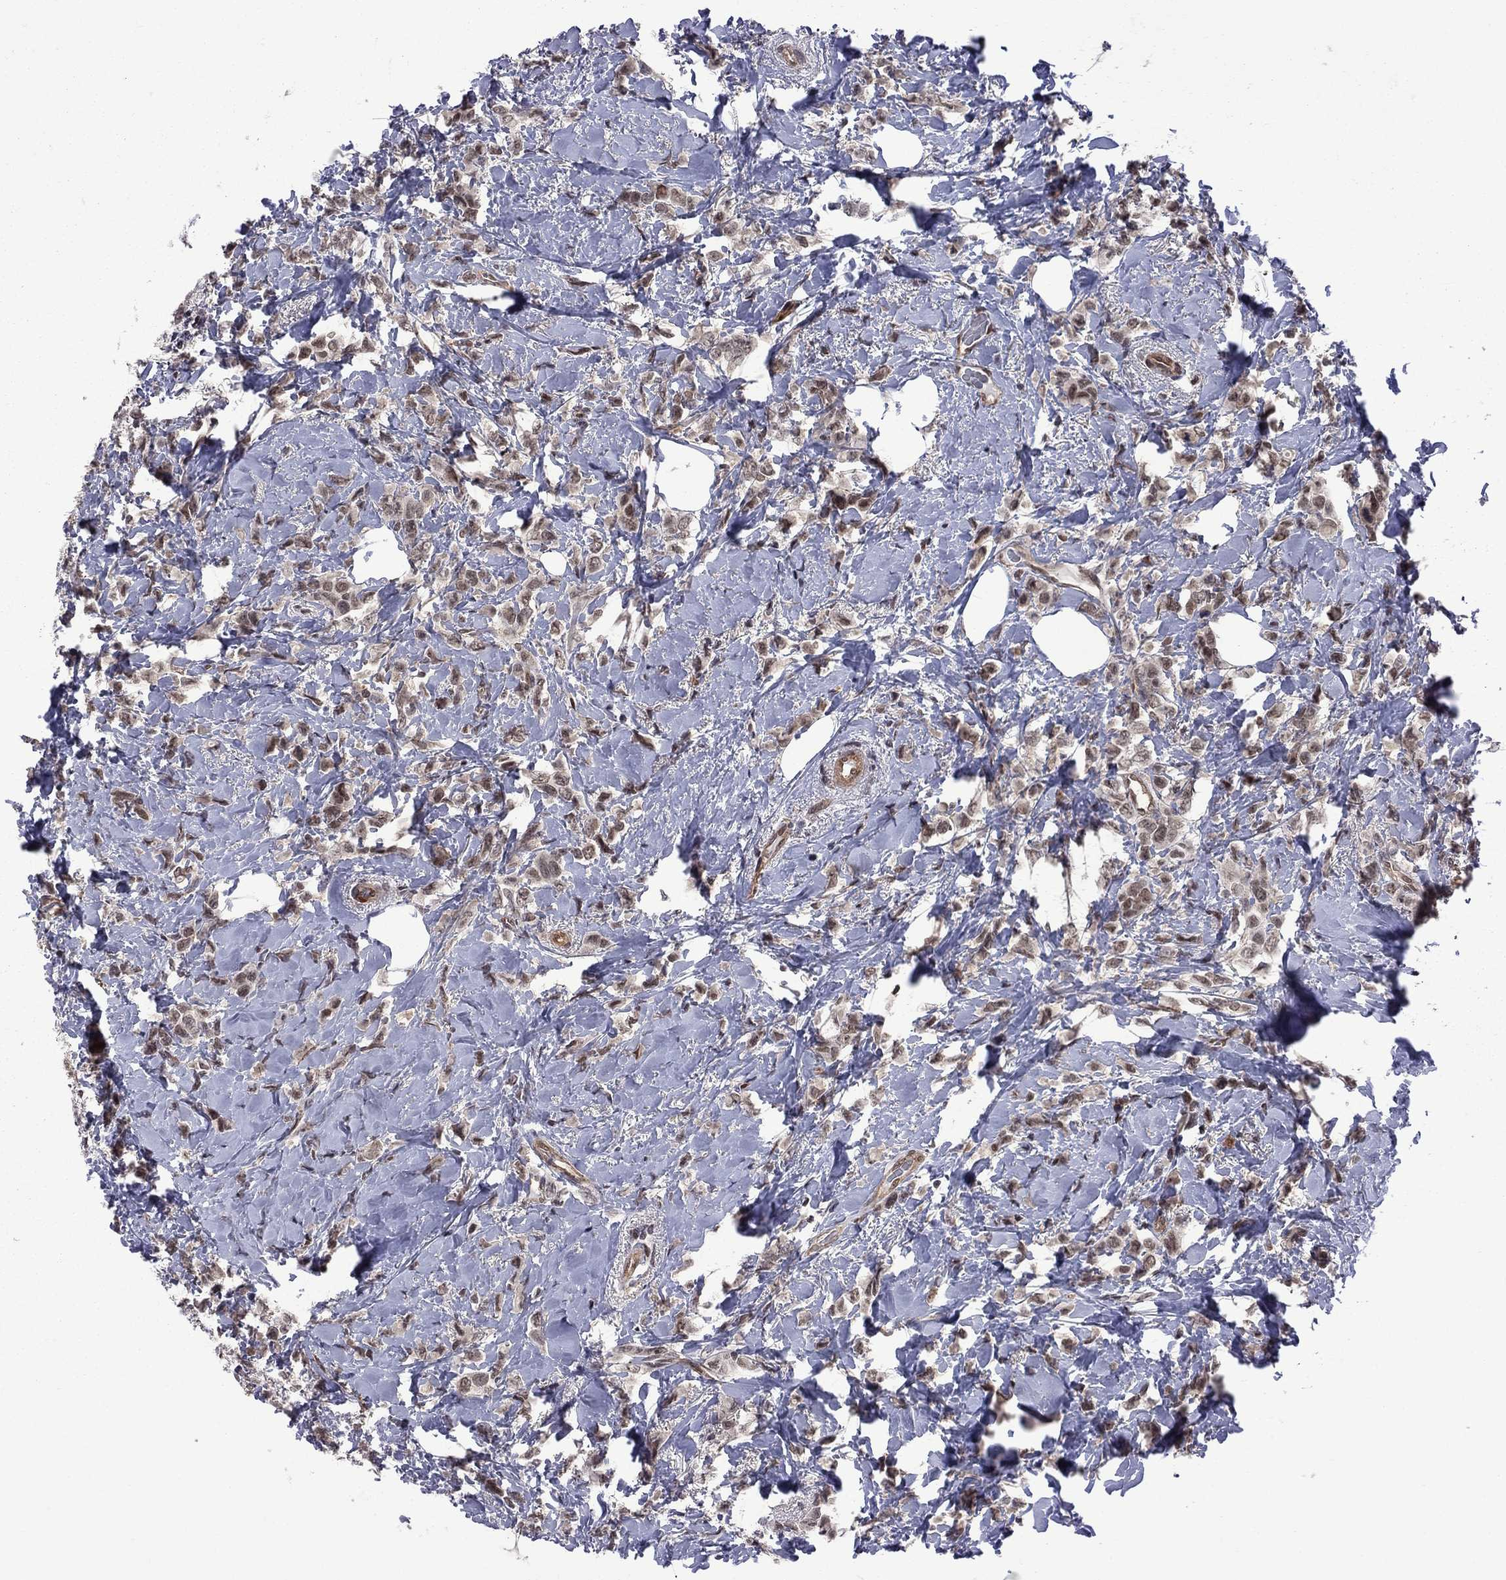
{"staining": {"intensity": "moderate", "quantity": "25%-75%", "location": "nuclear"}, "tissue": "breast cancer", "cell_type": "Tumor cells", "image_type": "cancer", "snomed": [{"axis": "morphology", "description": "Lobular carcinoma"}, {"axis": "topography", "description": "Breast"}], "caption": "This is a photomicrograph of immunohistochemistry staining of breast lobular carcinoma, which shows moderate staining in the nuclear of tumor cells.", "gene": "BRF1", "patient": {"sex": "female", "age": 66}}